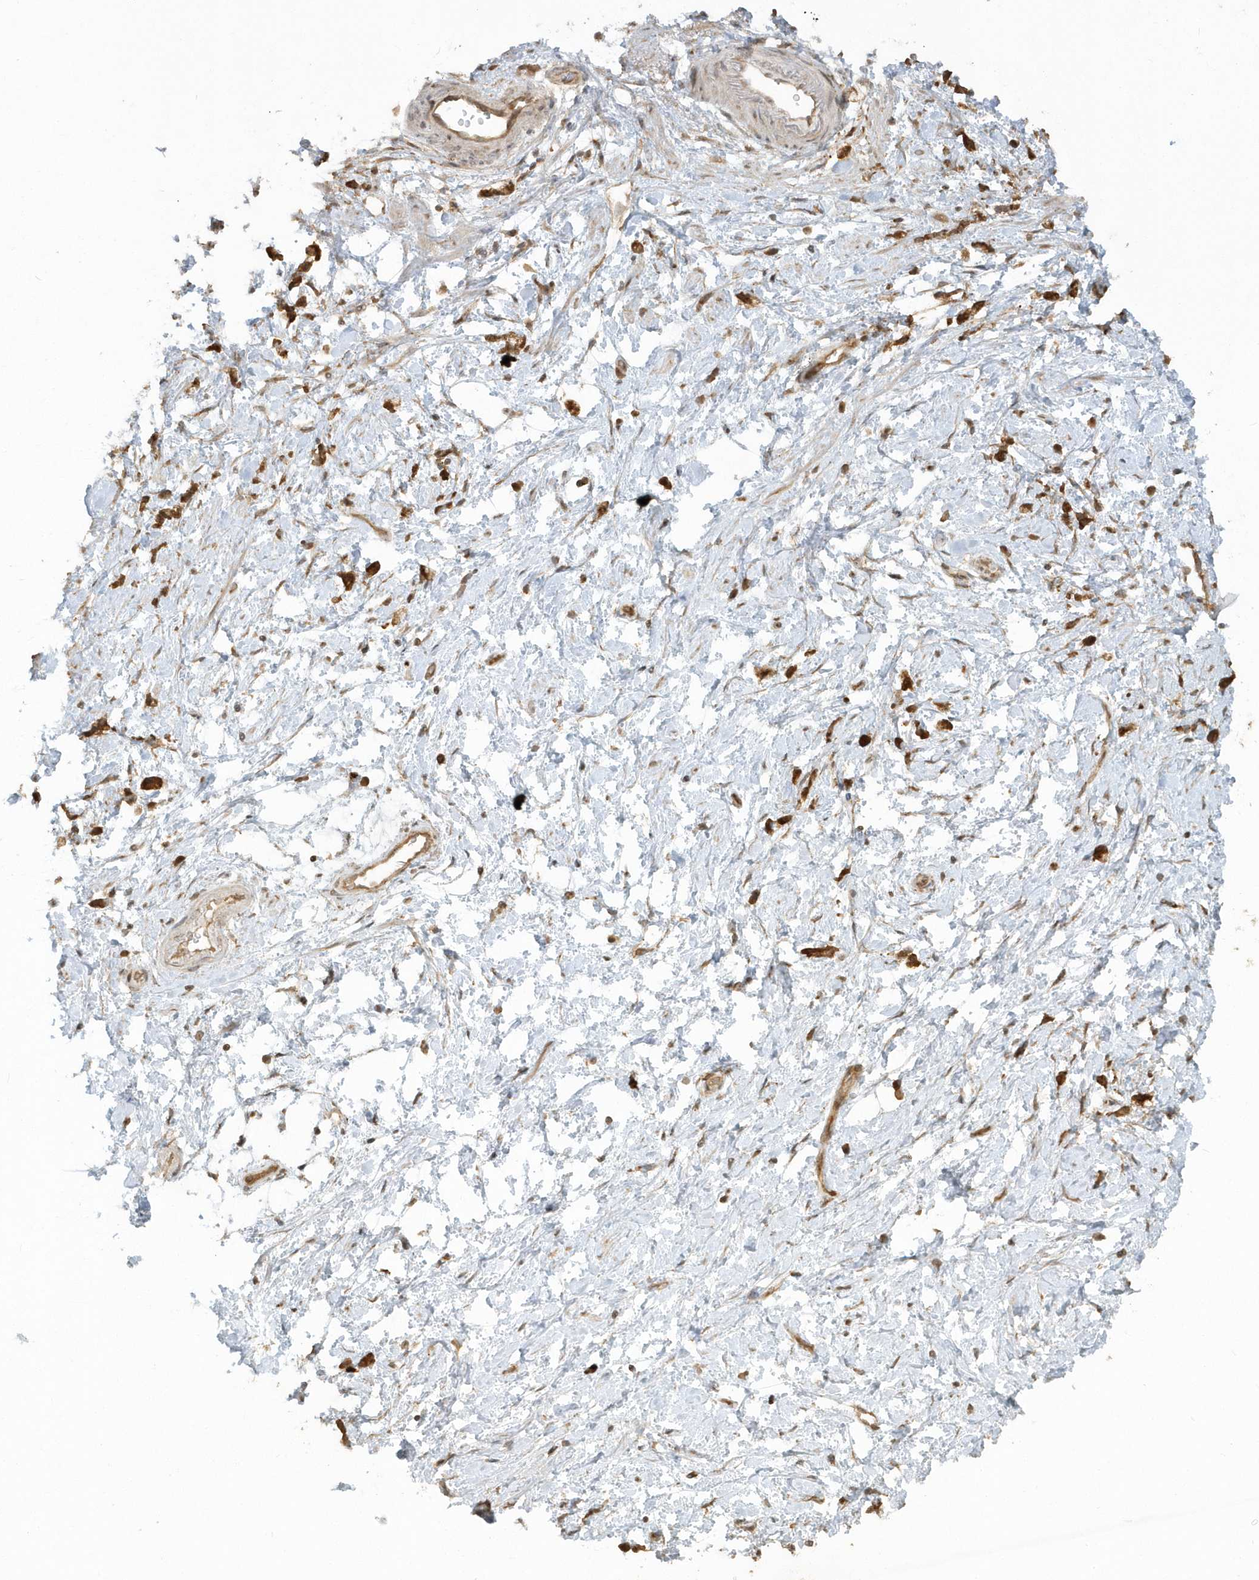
{"staining": {"intensity": "strong", "quantity": ">75%", "location": "cytoplasmic/membranous"}, "tissue": "stomach cancer", "cell_type": "Tumor cells", "image_type": "cancer", "snomed": [{"axis": "morphology", "description": "Adenocarcinoma, NOS"}, {"axis": "topography", "description": "Stomach"}], "caption": "Protein analysis of stomach cancer tissue displays strong cytoplasmic/membranous positivity in approximately >75% of tumor cells.", "gene": "STIM2", "patient": {"sex": "female", "age": 60}}